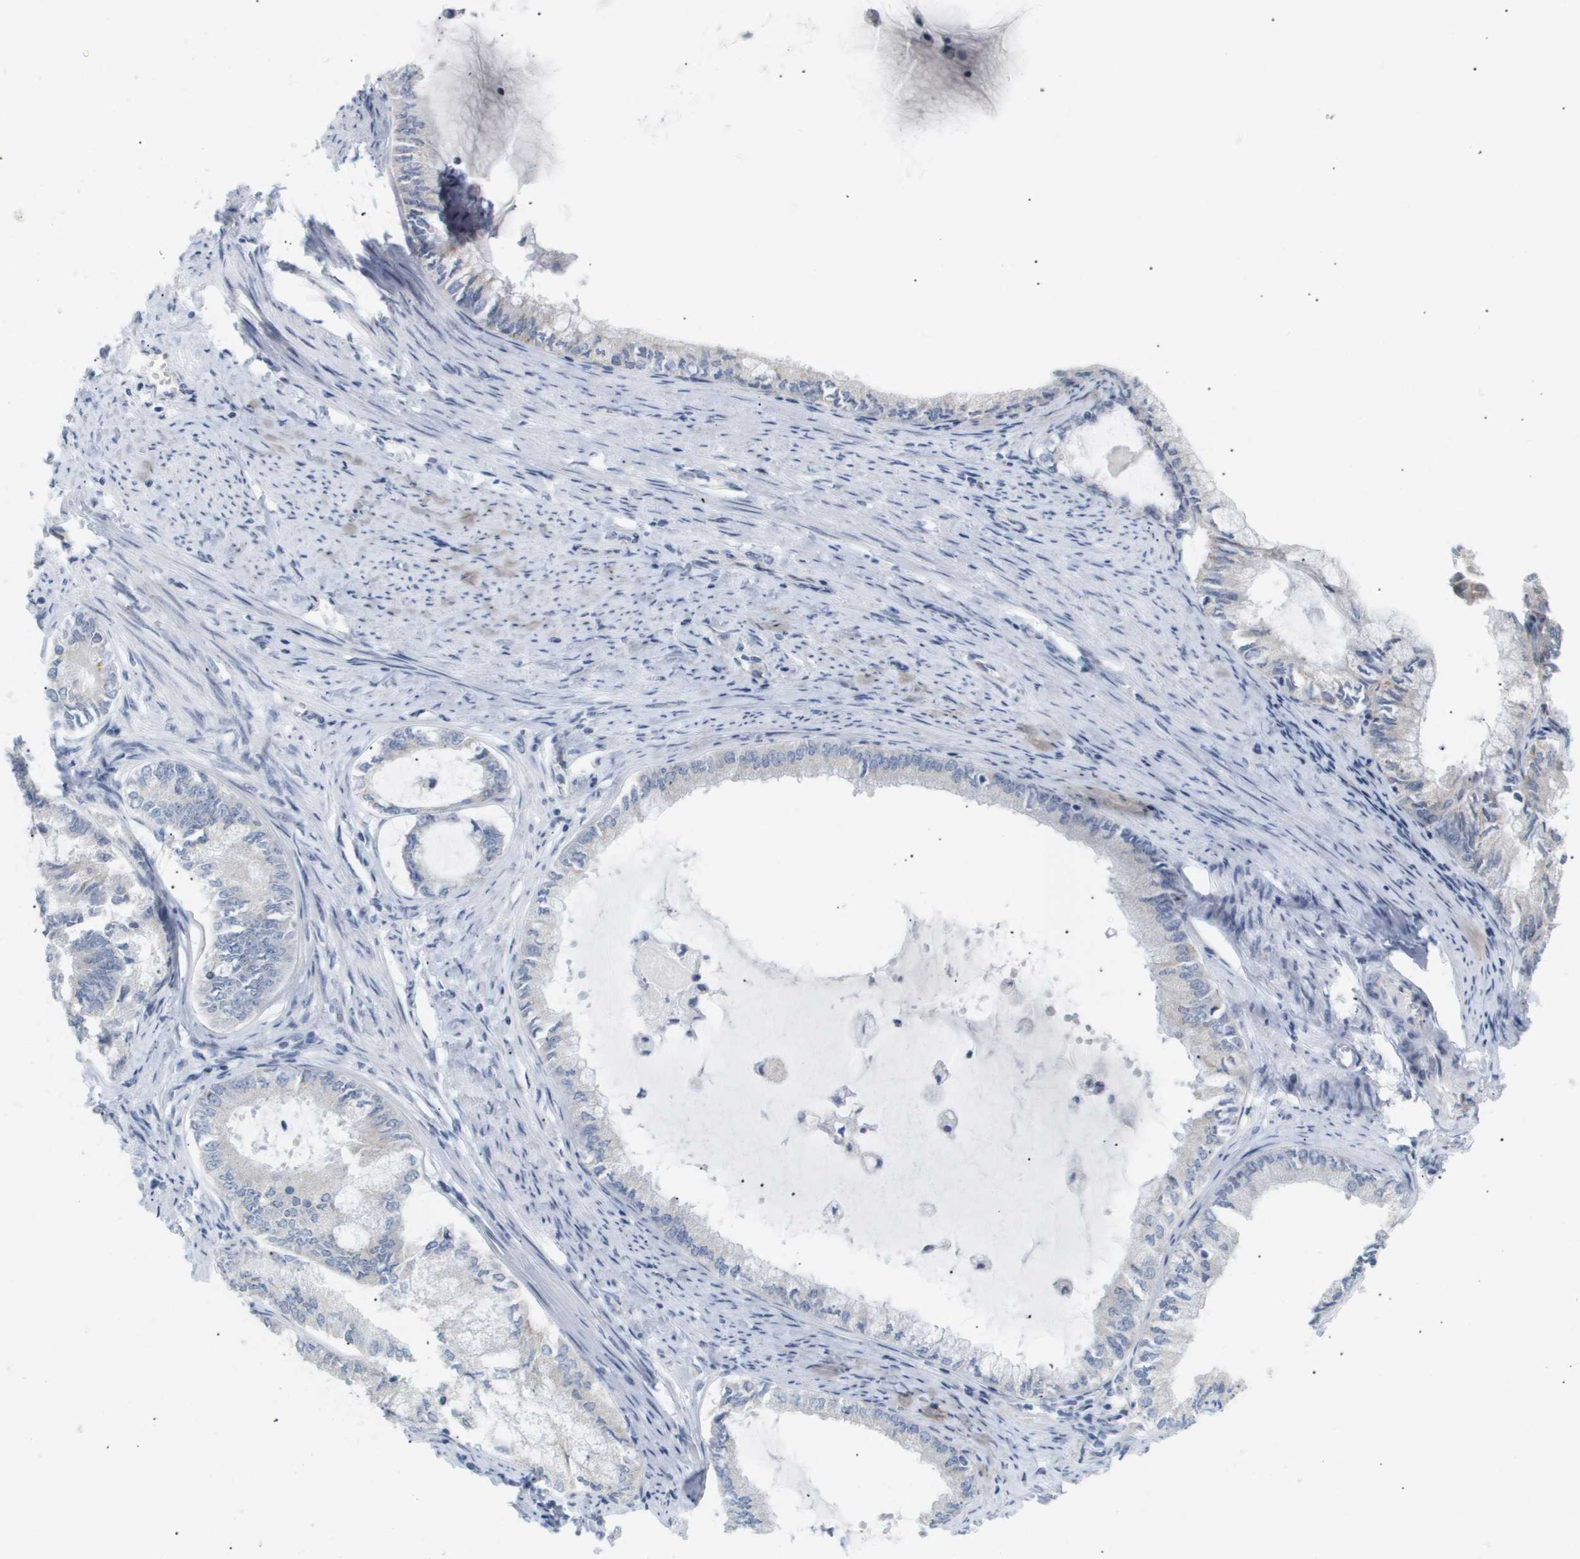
{"staining": {"intensity": "negative", "quantity": "none", "location": "none"}, "tissue": "endometrial cancer", "cell_type": "Tumor cells", "image_type": "cancer", "snomed": [{"axis": "morphology", "description": "Adenocarcinoma, NOS"}, {"axis": "topography", "description": "Endometrium"}], "caption": "A micrograph of human adenocarcinoma (endometrial) is negative for staining in tumor cells.", "gene": "PPARD", "patient": {"sex": "female", "age": 86}}